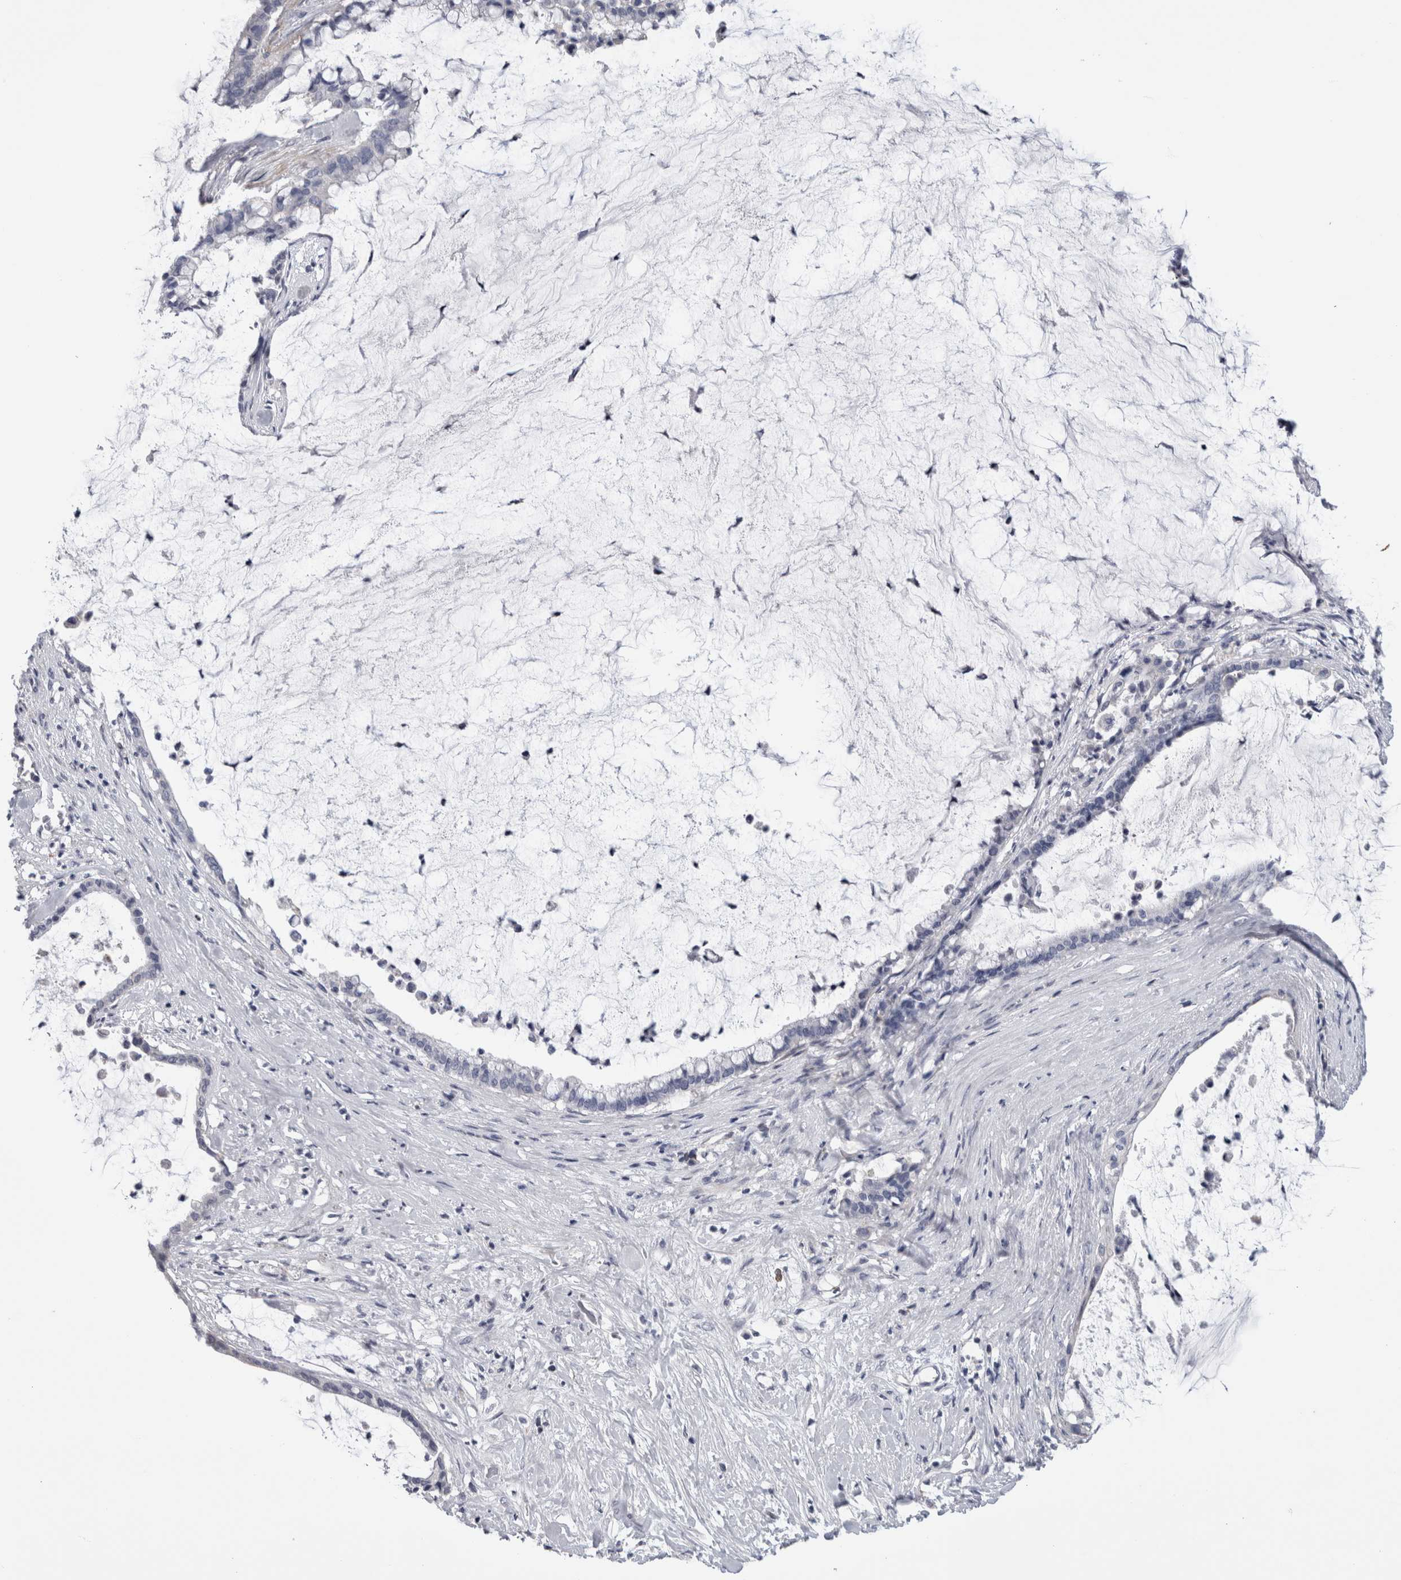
{"staining": {"intensity": "negative", "quantity": "none", "location": "none"}, "tissue": "pancreatic cancer", "cell_type": "Tumor cells", "image_type": "cancer", "snomed": [{"axis": "morphology", "description": "Adenocarcinoma, NOS"}, {"axis": "topography", "description": "Pancreas"}], "caption": "Tumor cells are negative for protein expression in human adenocarcinoma (pancreatic). (Immunohistochemistry, brightfield microscopy, high magnification).", "gene": "IL33", "patient": {"sex": "male", "age": 41}}